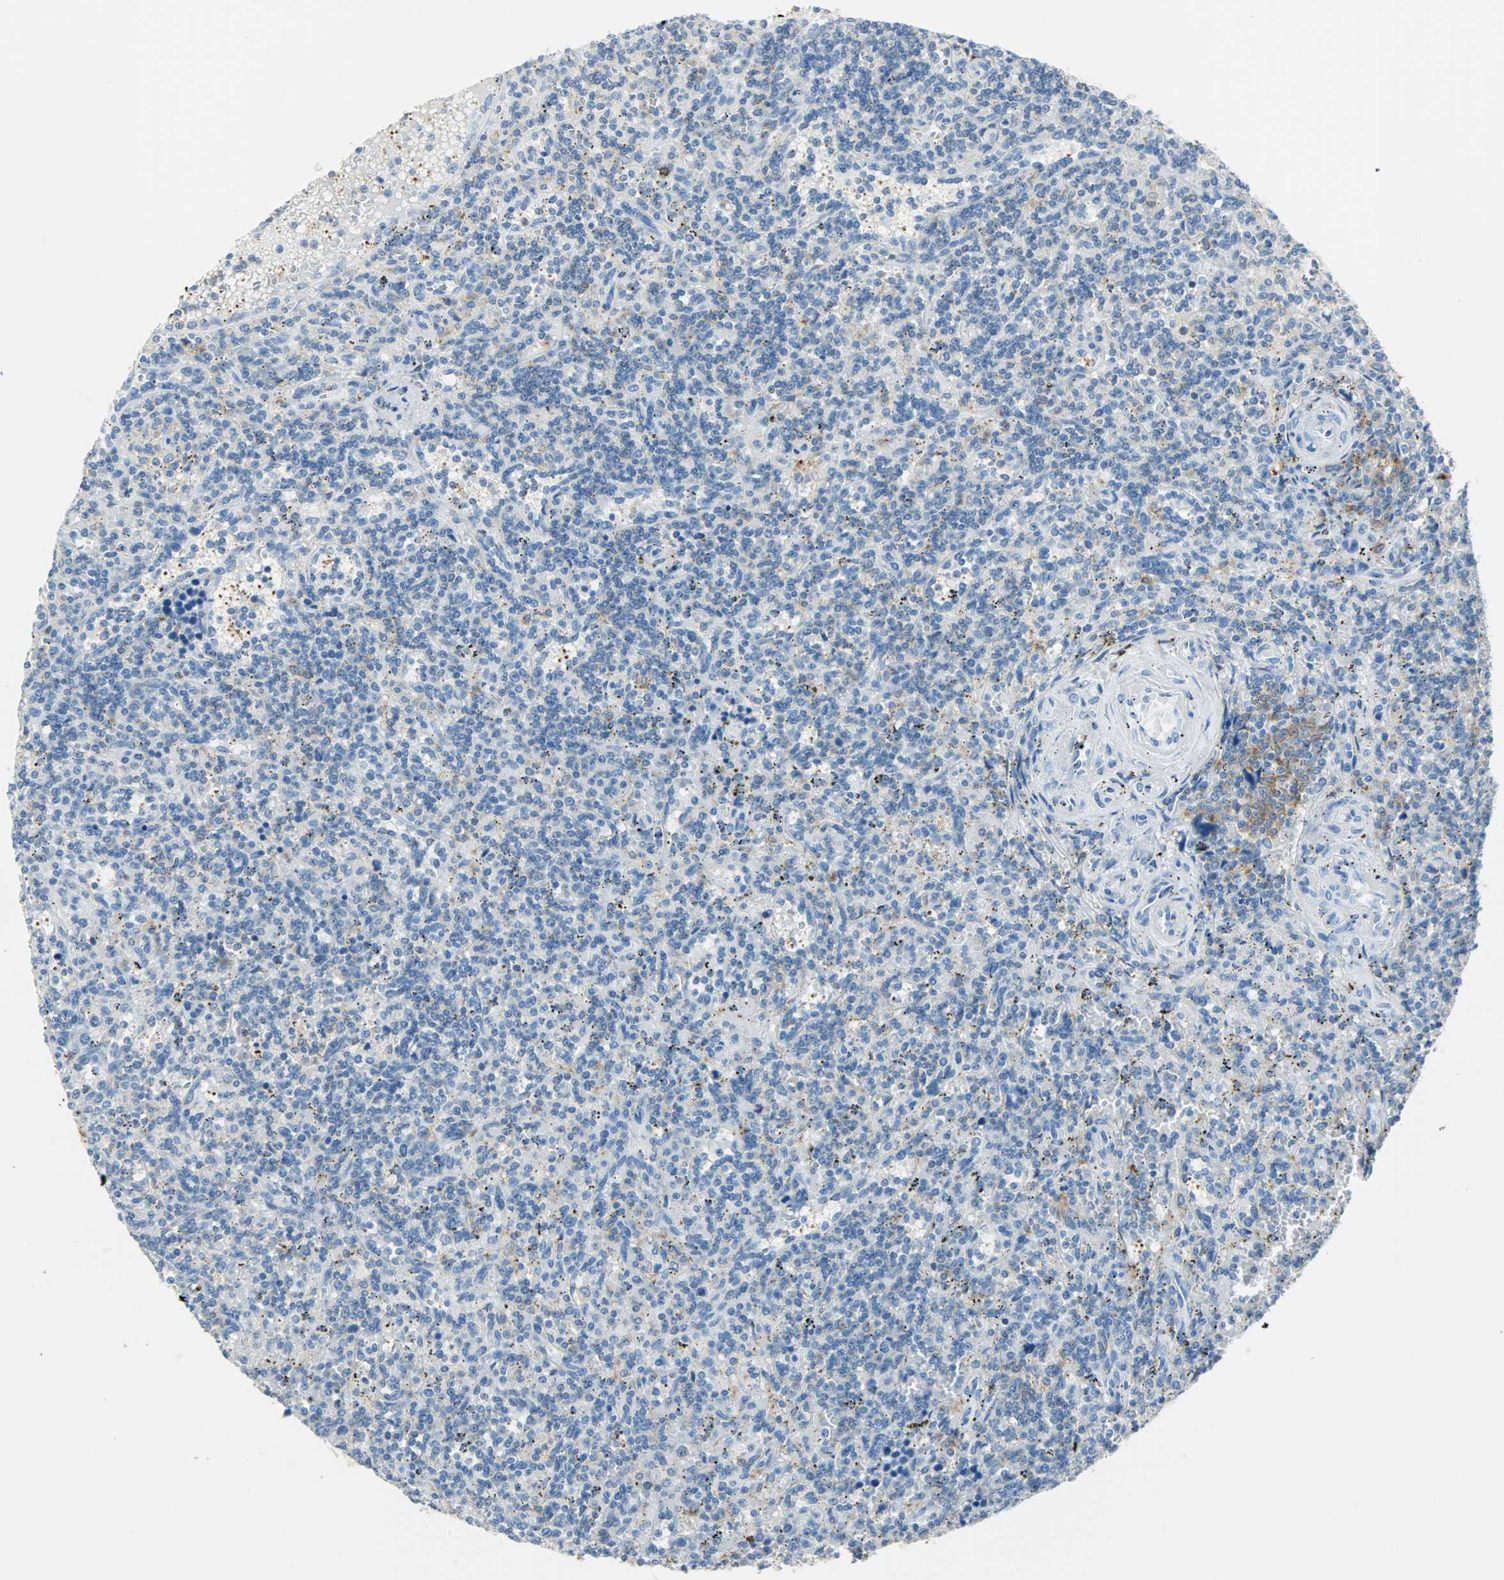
{"staining": {"intensity": "negative", "quantity": "none", "location": "none"}, "tissue": "lymphoma", "cell_type": "Tumor cells", "image_type": "cancer", "snomed": [{"axis": "morphology", "description": "Malignant lymphoma, non-Hodgkin's type, Low grade"}, {"axis": "topography", "description": "Spleen"}], "caption": "IHC of human low-grade malignant lymphoma, non-Hodgkin's type demonstrates no expression in tumor cells.", "gene": "PTPN6", "patient": {"sex": "male", "age": 73}}